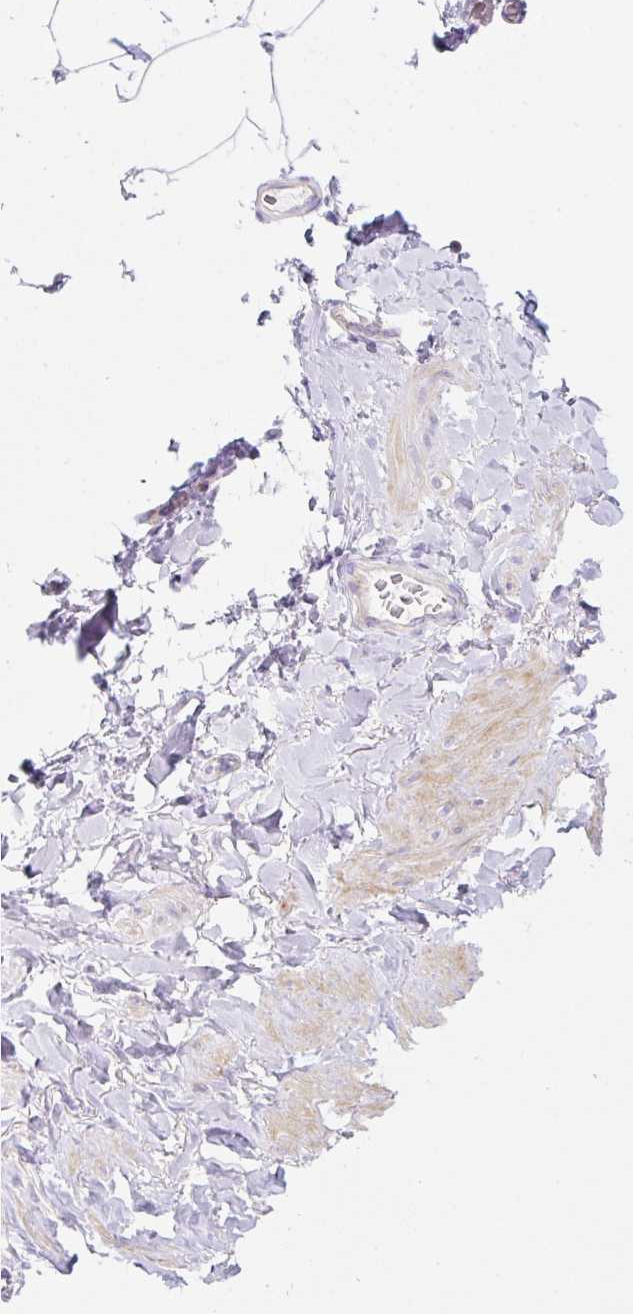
{"staining": {"intensity": "negative", "quantity": "none", "location": "none"}, "tissue": "adipose tissue", "cell_type": "Adipocytes", "image_type": "normal", "snomed": [{"axis": "morphology", "description": "Normal tissue, NOS"}, {"axis": "topography", "description": "Vascular tissue"}, {"axis": "topography", "description": "Peripheral nerve tissue"}], "caption": "This is an immunohistochemistry image of normal human adipose tissue. There is no expression in adipocytes.", "gene": "ERAP2", "patient": {"sex": "male", "age": 41}}